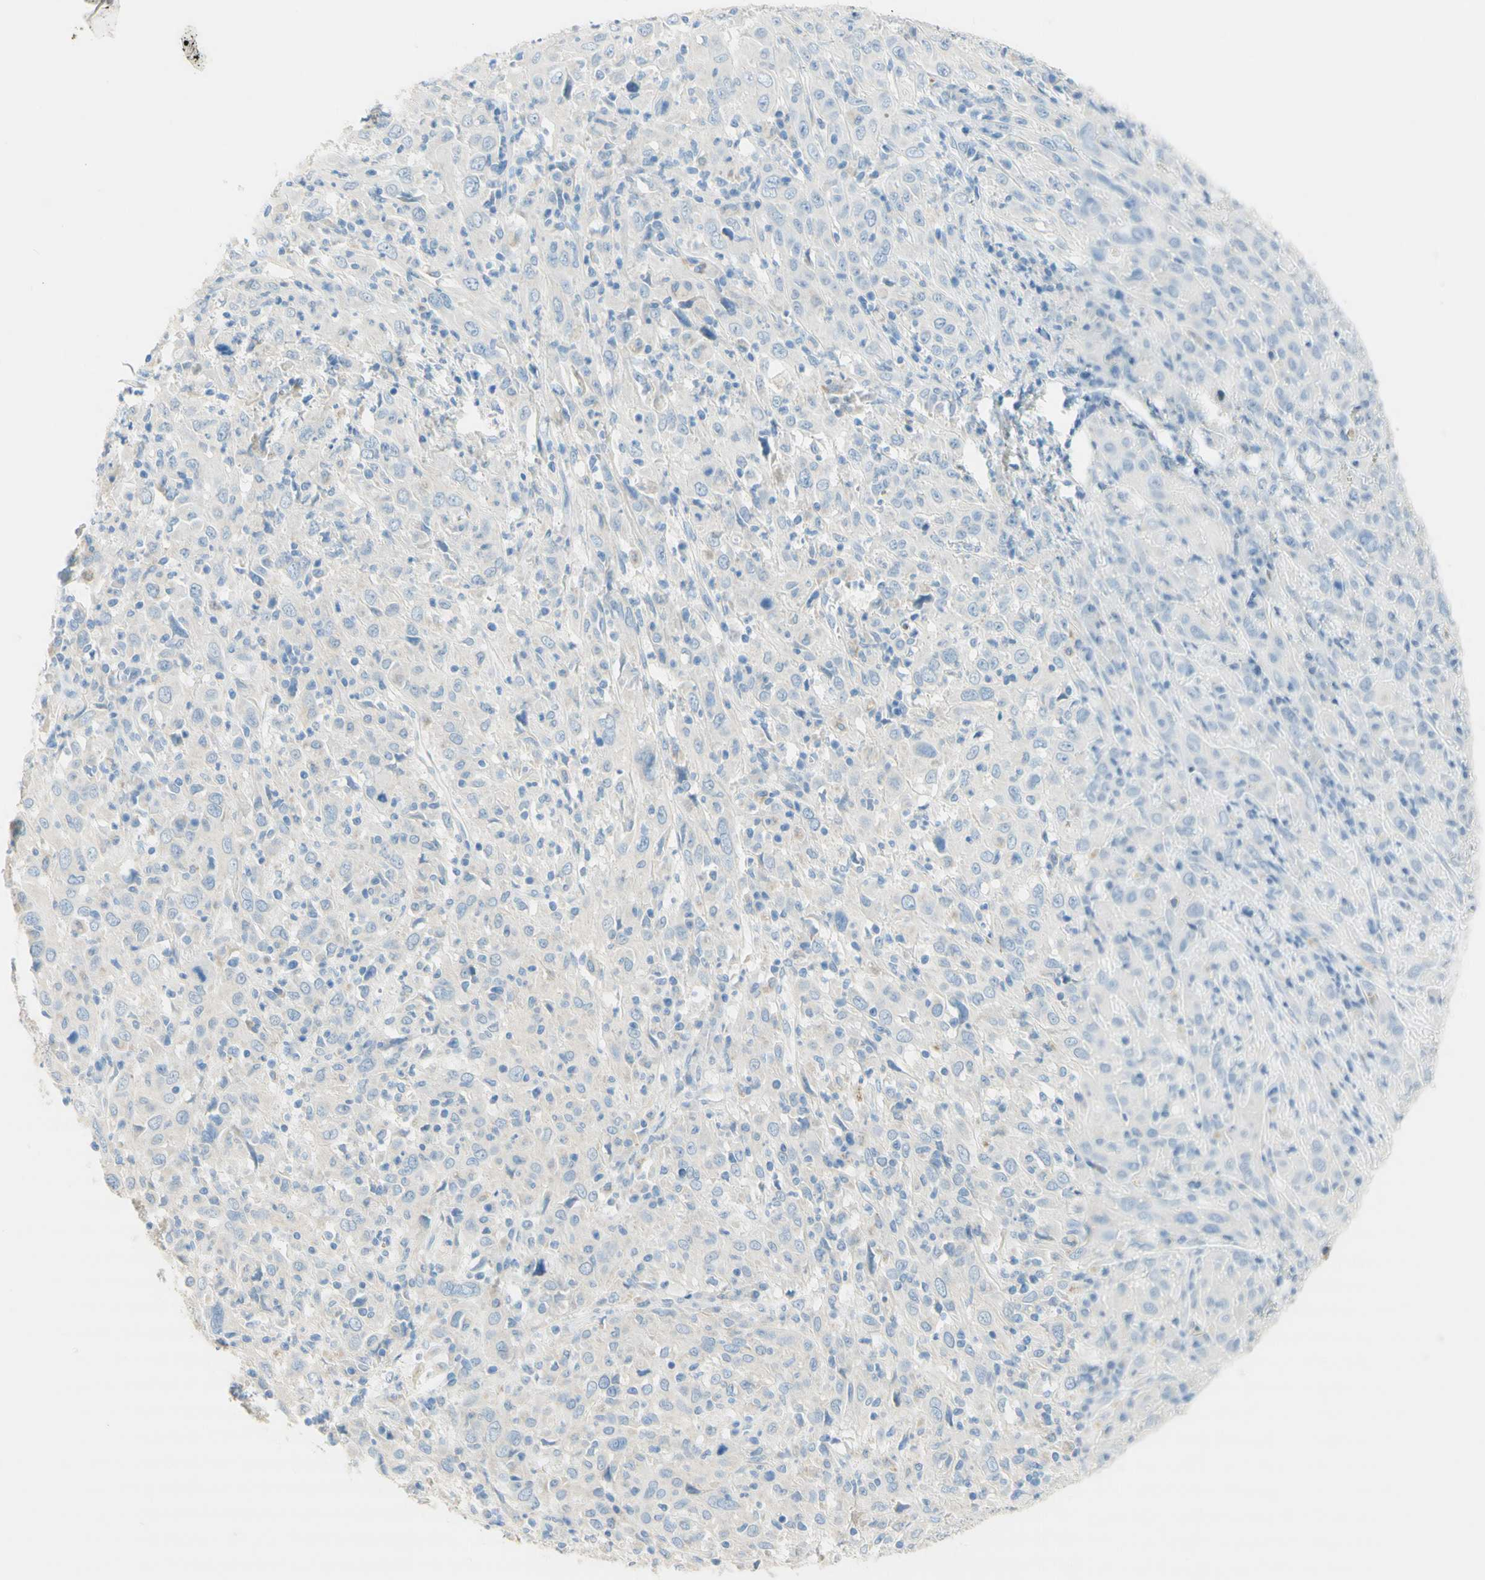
{"staining": {"intensity": "negative", "quantity": "none", "location": "none"}, "tissue": "cervical cancer", "cell_type": "Tumor cells", "image_type": "cancer", "snomed": [{"axis": "morphology", "description": "Squamous cell carcinoma, NOS"}, {"axis": "topography", "description": "Cervix"}], "caption": "This histopathology image is of cervical squamous cell carcinoma stained with IHC to label a protein in brown with the nuclei are counter-stained blue. There is no staining in tumor cells. (Immunohistochemistry (ihc), brightfield microscopy, high magnification).", "gene": "POLR2J3", "patient": {"sex": "female", "age": 46}}